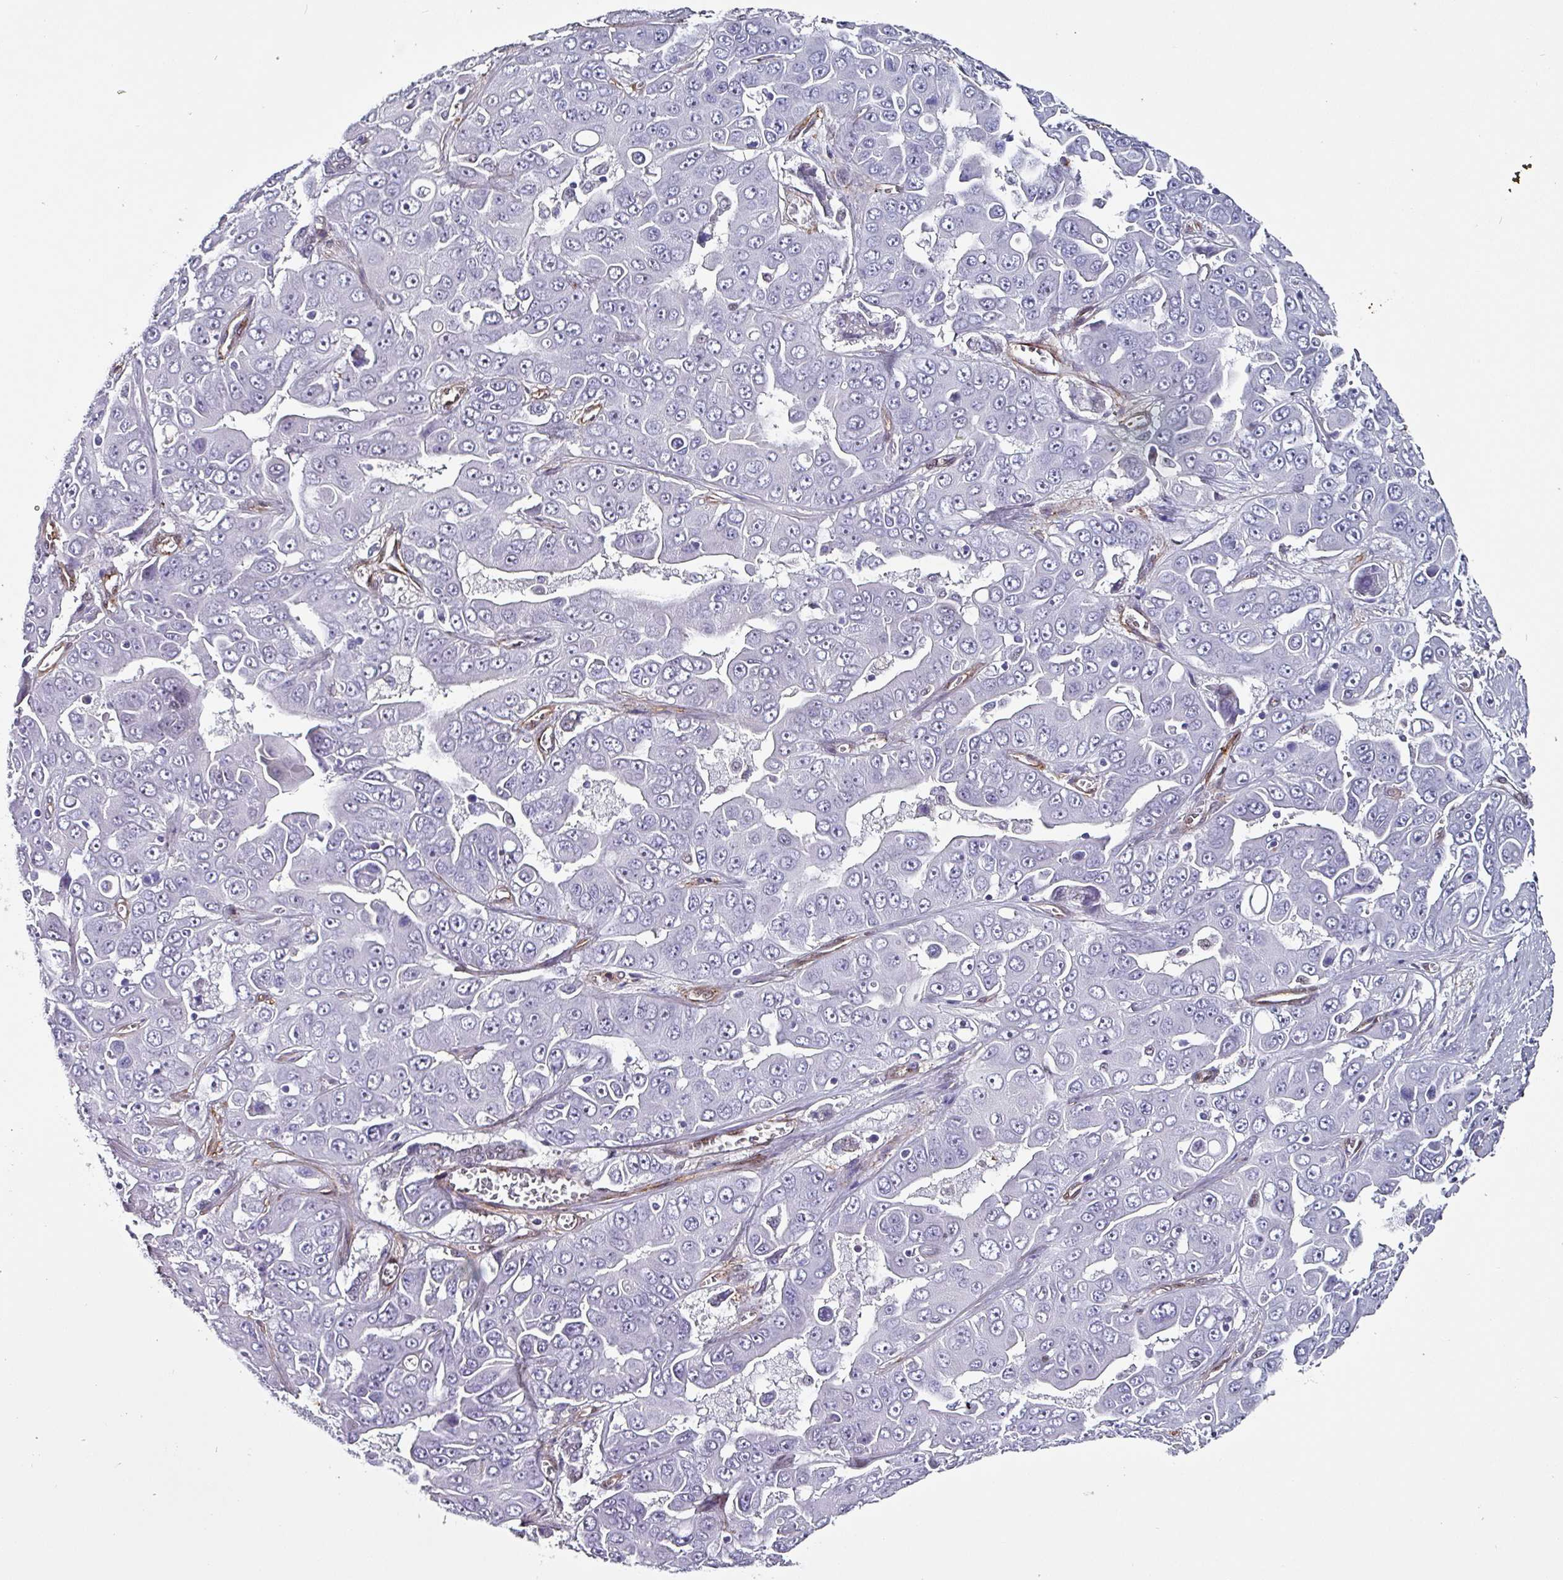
{"staining": {"intensity": "negative", "quantity": "none", "location": "none"}, "tissue": "liver cancer", "cell_type": "Tumor cells", "image_type": "cancer", "snomed": [{"axis": "morphology", "description": "Cholangiocarcinoma"}, {"axis": "topography", "description": "Liver"}], "caption": "Immunohistochemistry (IHC) of human liver cancer (cholangiocarcinoma) displays no positivity in tumor cells. (Stains: DAB IHC with hematoxylin counter stain, Microscopy: brightfield microscopy at high magnification).", "gene": "ZNF816-ZNF321P", "patient": {"sex": "female", "age": 52}}